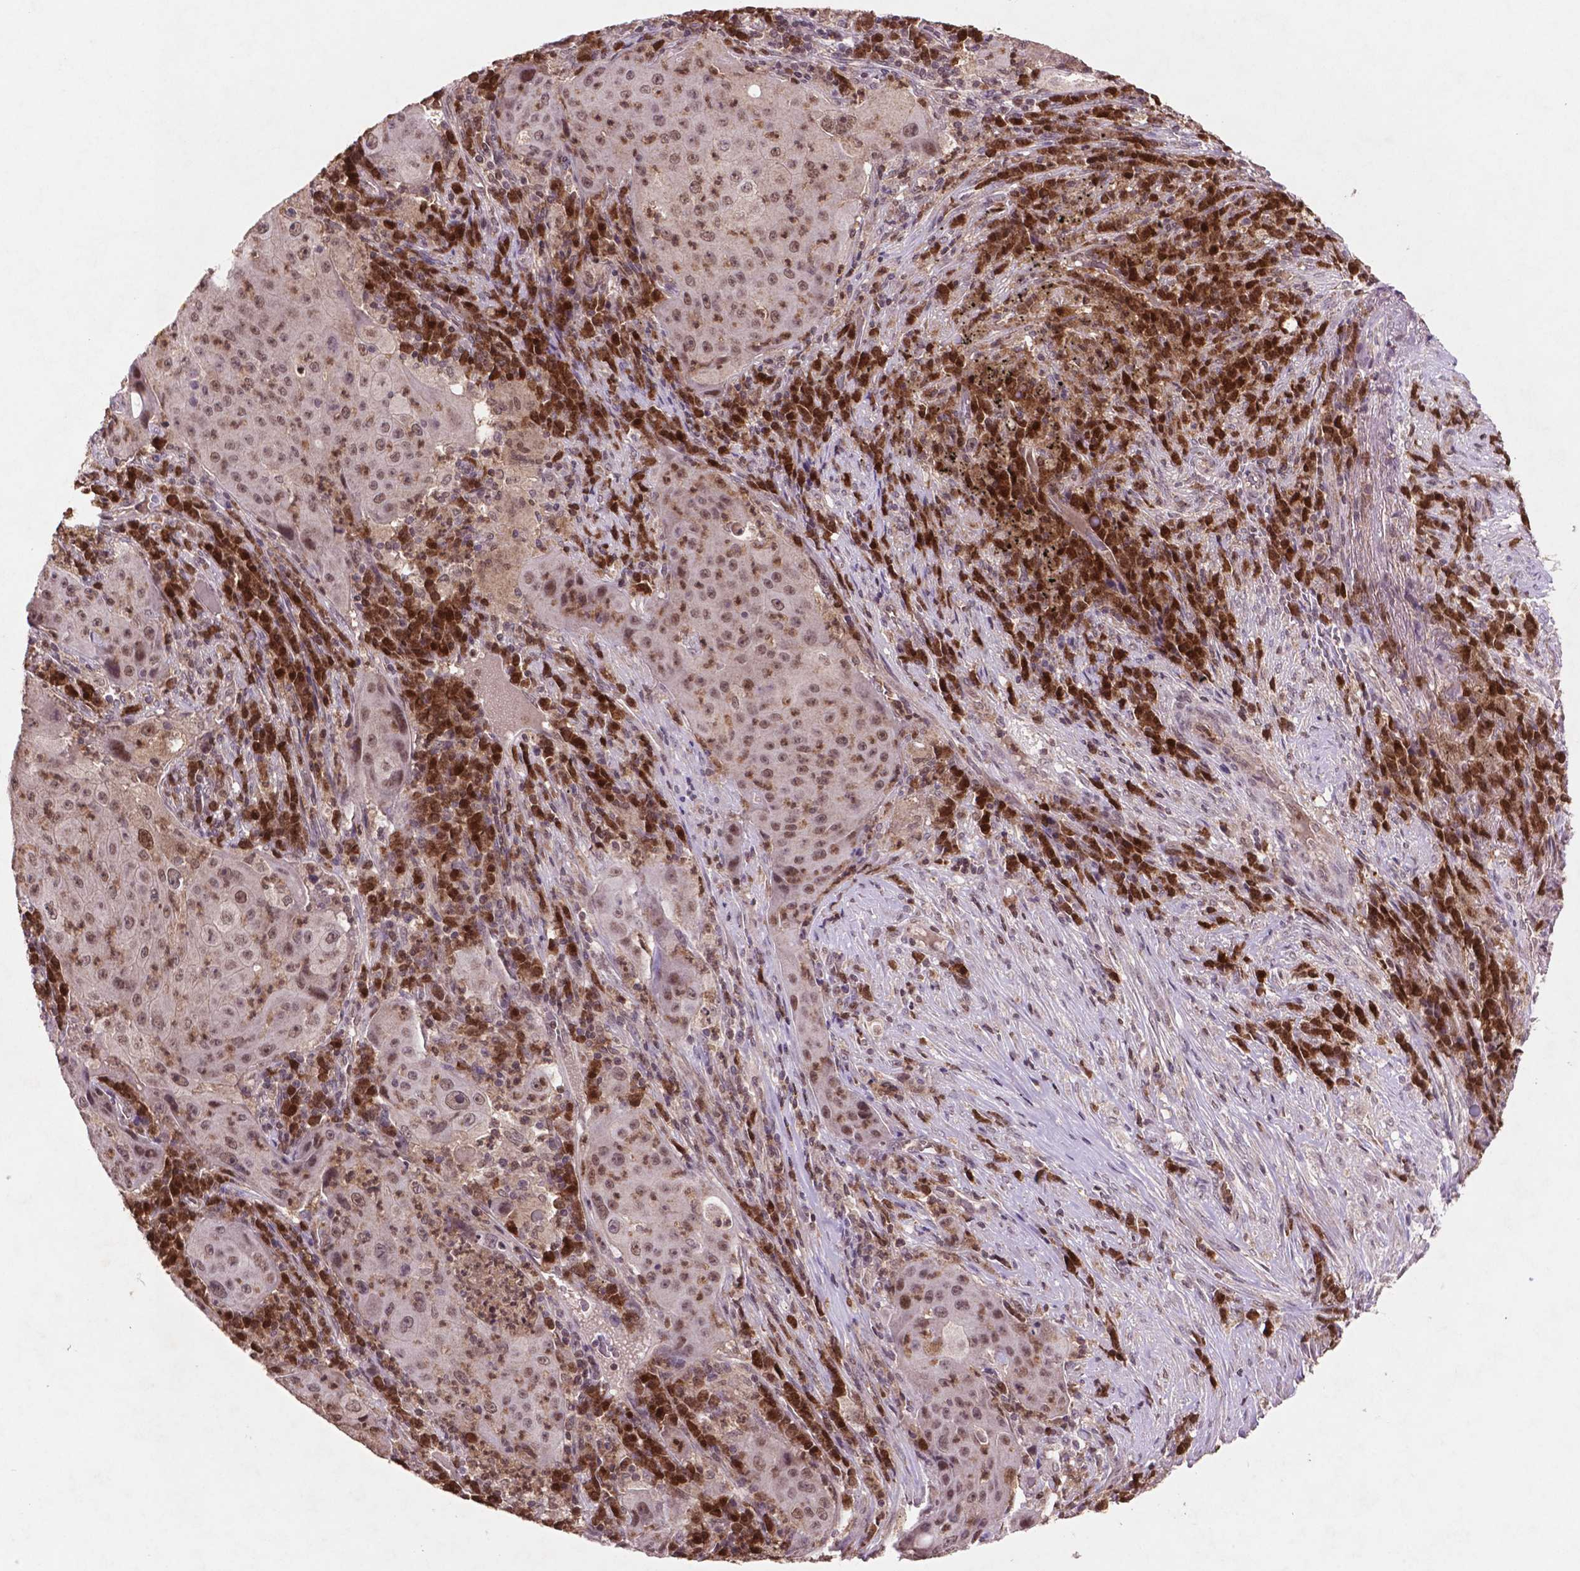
{"staining": {"intensity": "weak", "quantity": "25%-75%", "location": "nuclear"}, "tissue": "lung cancer", "cell_type": "Tumor cells", "image_type": "cancer", "snomed": [{"axis": "morphology", "description": "Squamous cell carcinoma, NOS"}, {"axis": "topography", "description": "Lung"}], "caption": "Immunohistochemical staining of human lung squamous cell carcinoma reveals low levels of weak nuclear expression in approximately 25%-75% of tumor cells.", "gene": "GLRX", "patient": {"sex": "female", "age": 59}}